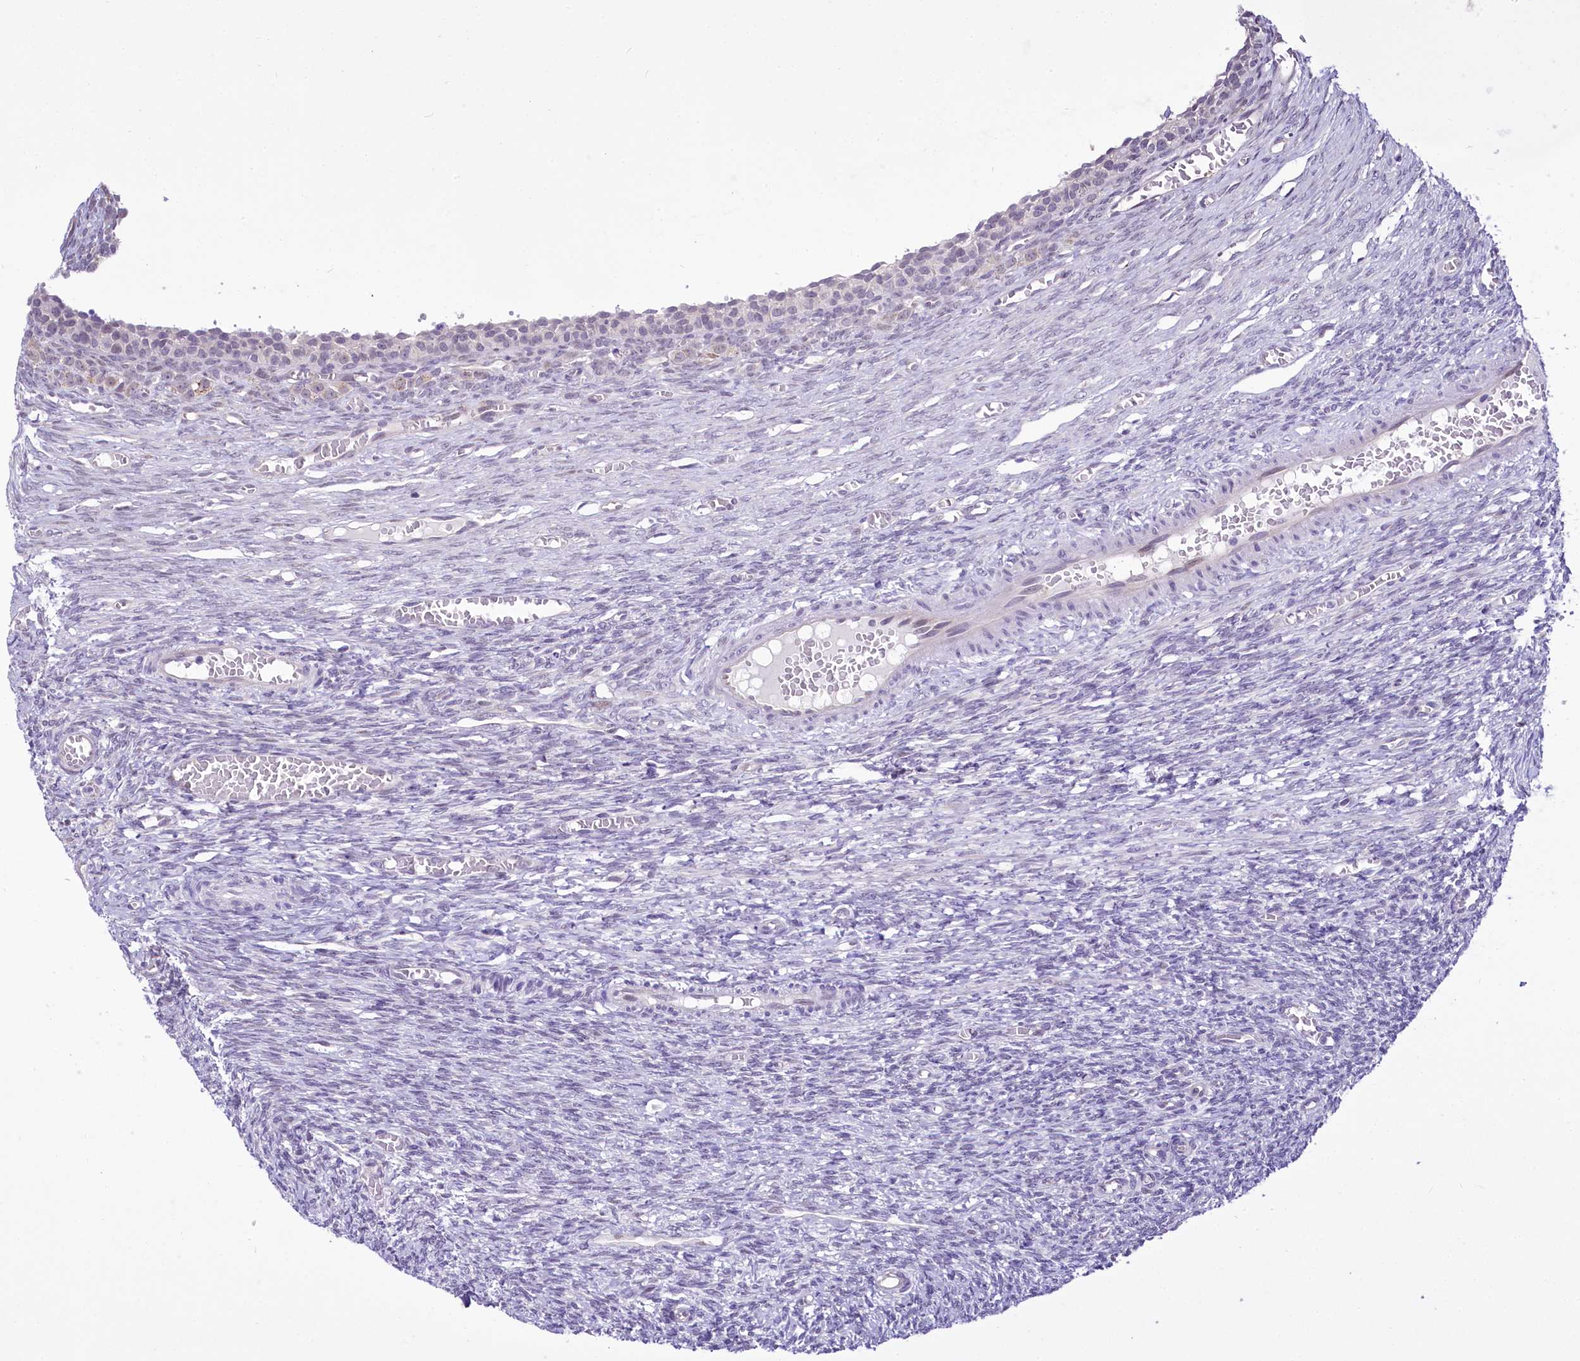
{"staining": {"intensity": "moderate", "quantity": ">75%", "location": "cytoplasmic/membranous"}, "tissue": "ovary", "cell_type": "Follicle cells", "image_type": "normal", "snomed": [{"axis": "morphology", "description": "Normal tissue, NOS"}, {"axis": "topography", "description": "Ovary"}], "caption": "Brown immunohistochemical staining in unremarkable ovary exhibits moderate cytoplasmic/membranous positivity in about >75% of follicle cells.", "gene": "BANK1", "patient": {"sex": "female", "age": 27}}